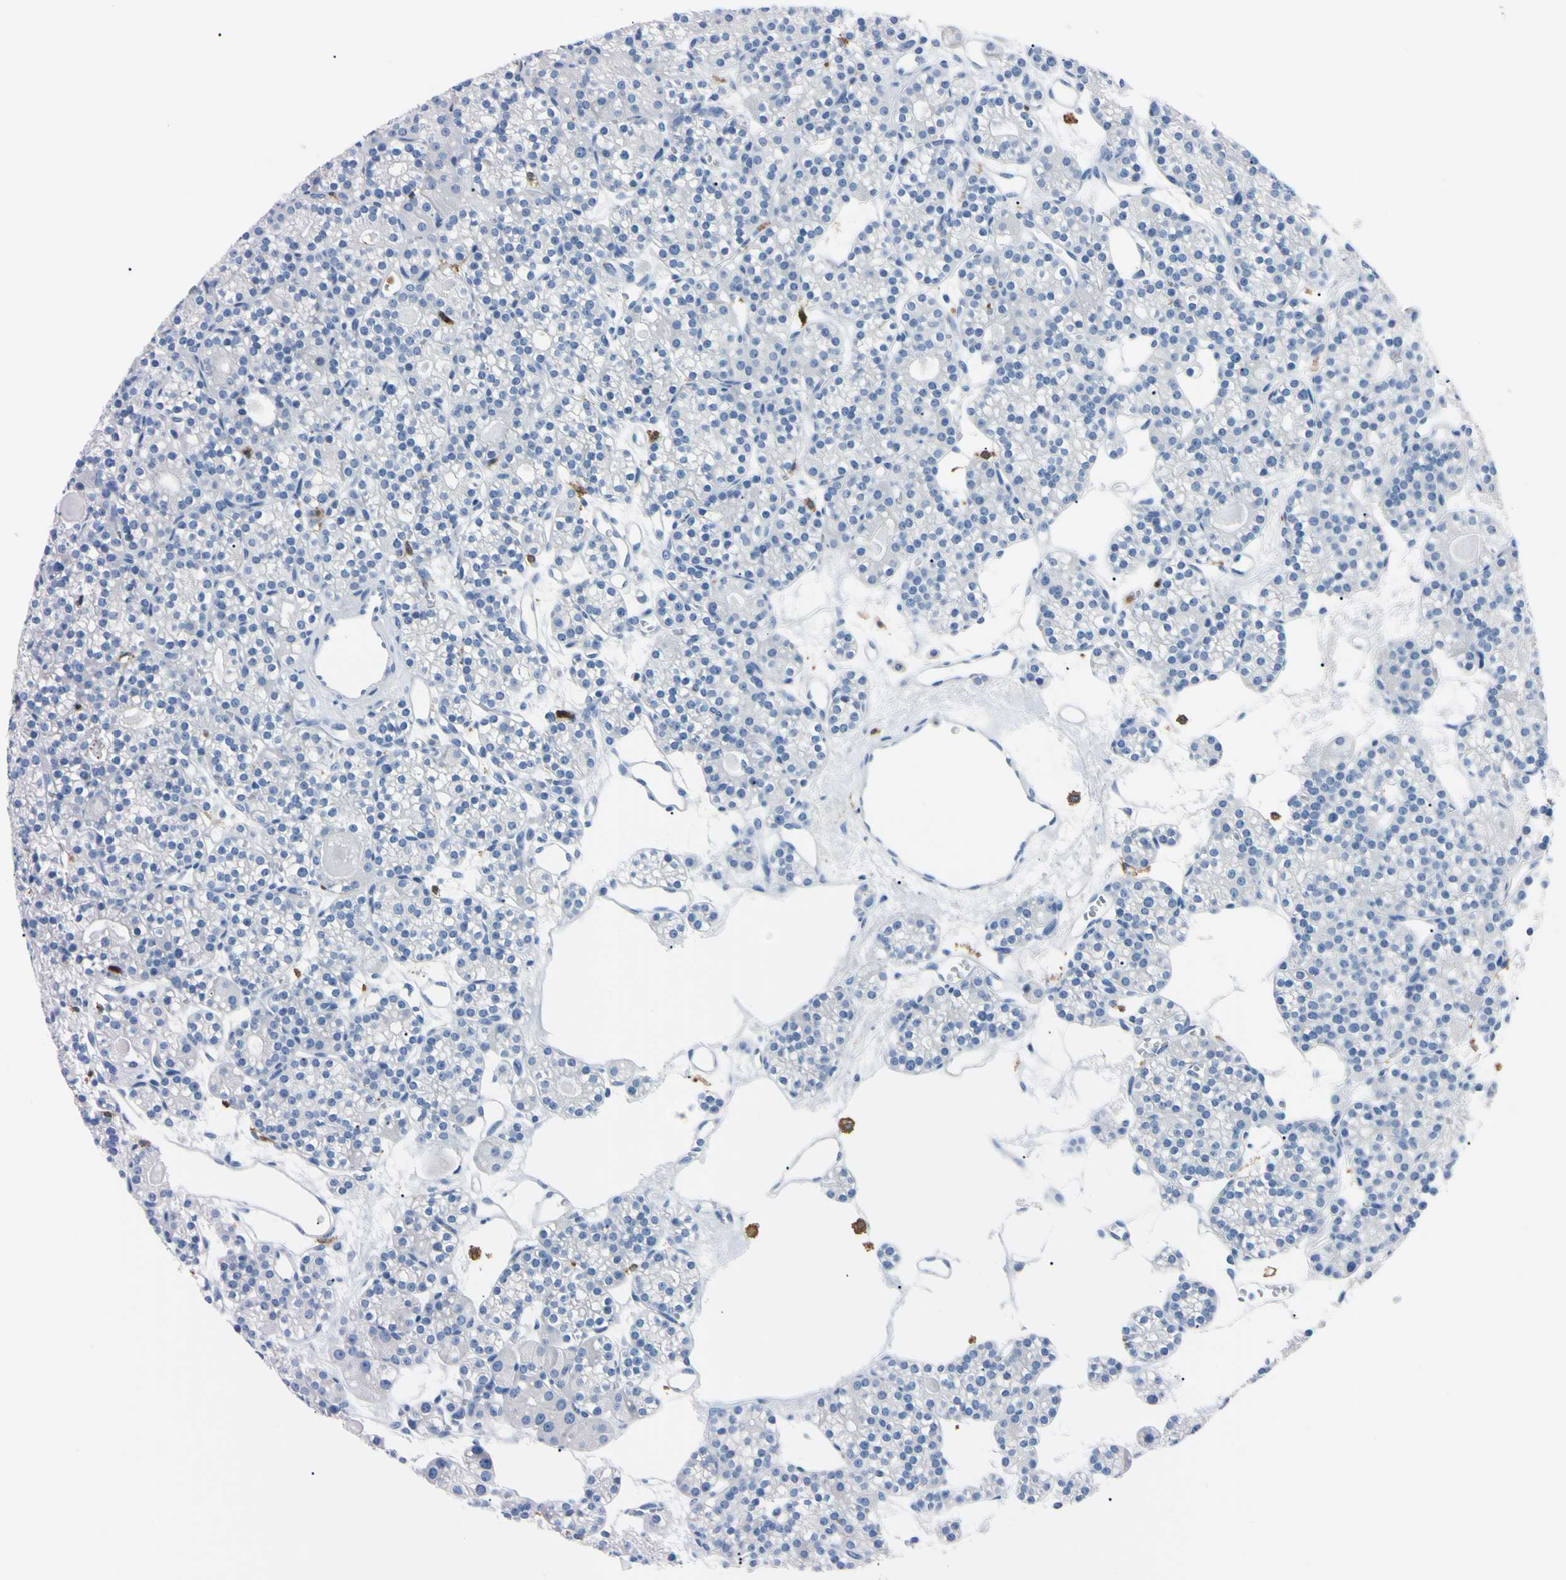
{"staining": {"intensity": "negative", "quantity": "none", "location": "none"}, "tissue": "parathyroid gland", "cell_type": "Glandular cells", "image_type": "normal", "snomed": [{"axis": "morphology", "description": "Normal tissue, NOS"}, {"axis": "topography", "description": "Parathyroid gland"}], "caption": "Protein analysis of unremarkable parathyroid gland demonstrates no significant staining in glandular cells. Nuclei are stained in blue.", "gene": "NCF4", "patient": {"sex": "female", "age": 64}}